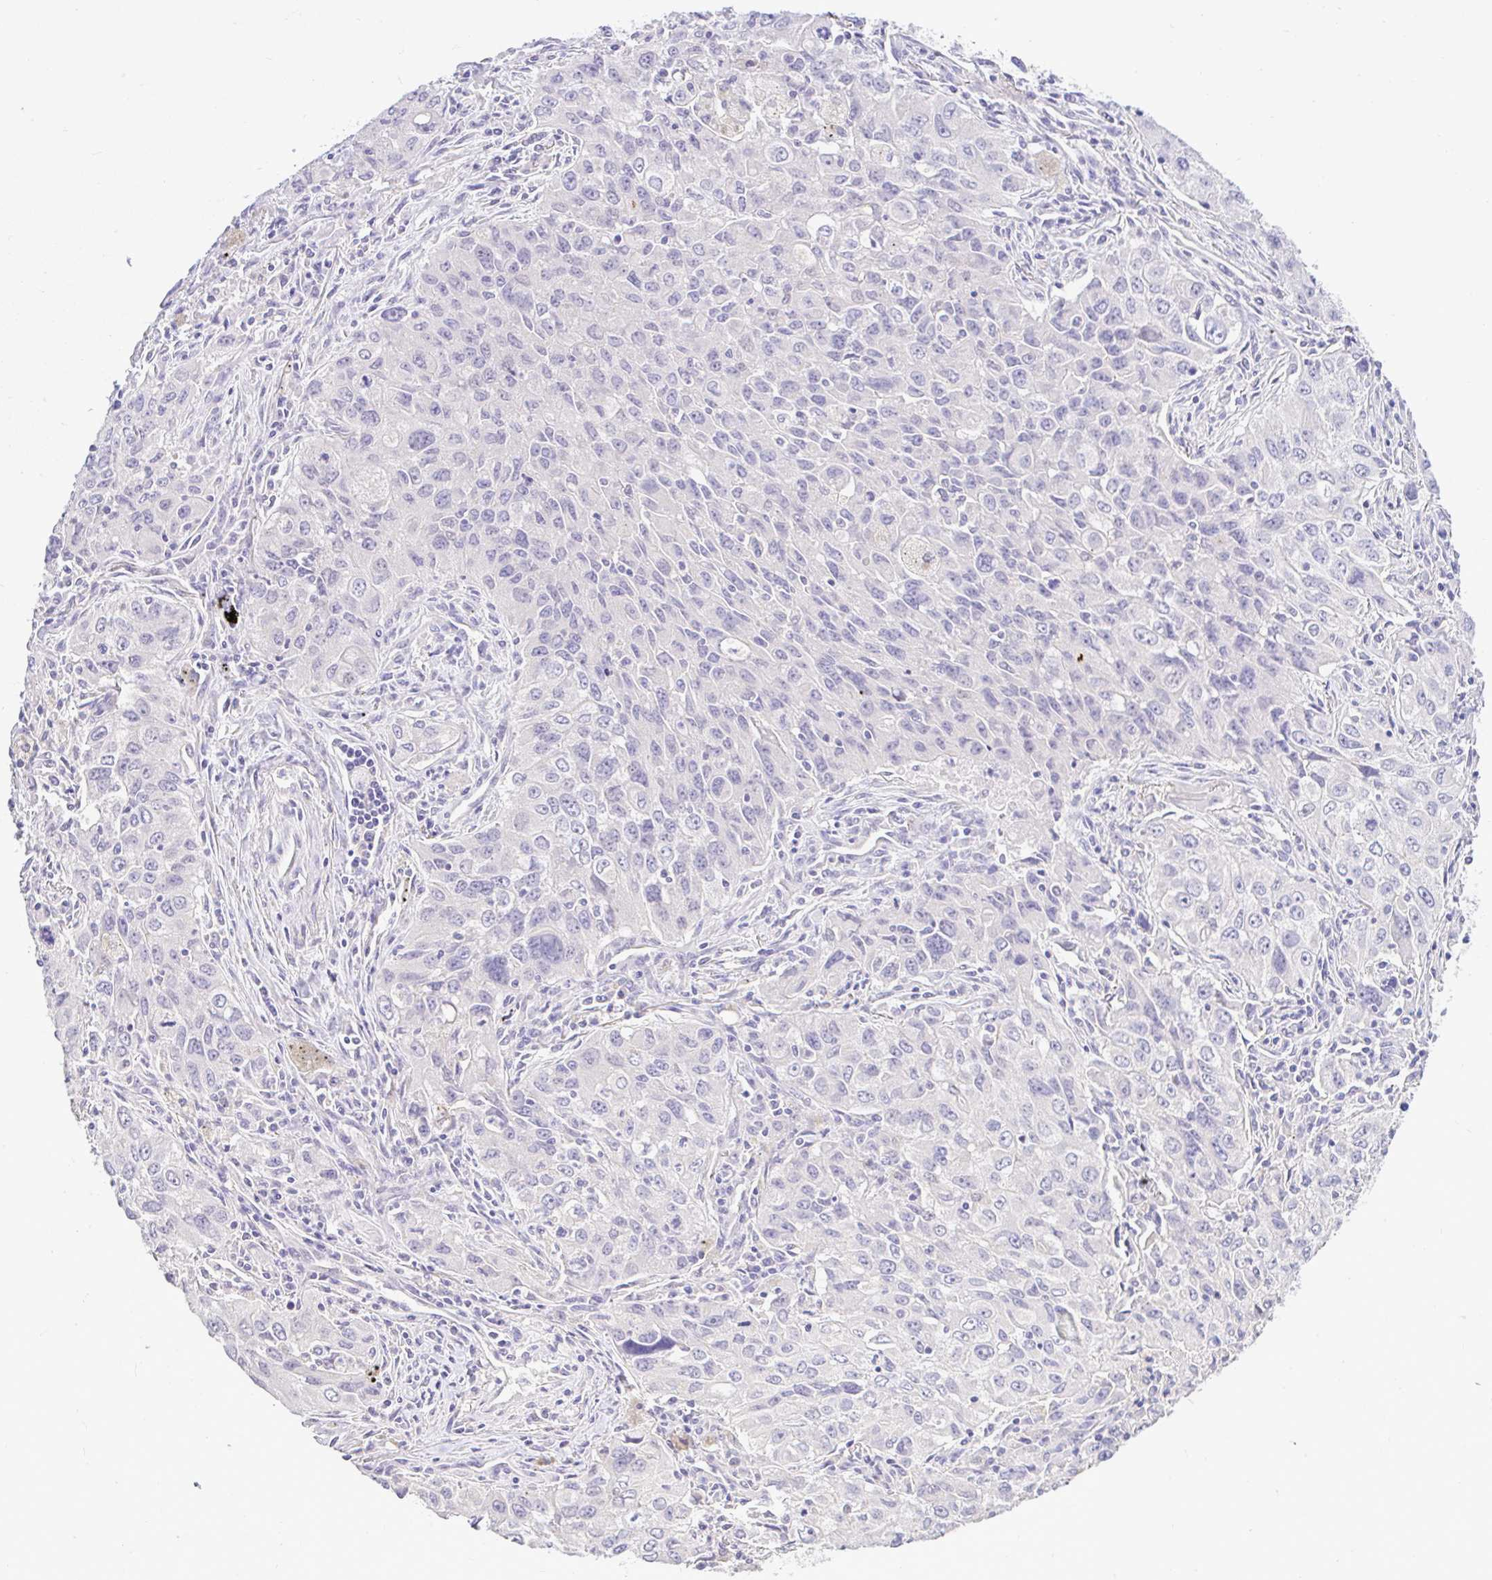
{"staining": {"intensity": "negative", "quantity": "none", "location": "none"}, "tissue": "lung cancer", "cell_type": "Tumor cells", "image_type": "cancer", "snomed": [{"axis": "morphology", "description": "Adenocarcinoma, NOS"}, {"axis": "morphology", "description": "Adenocarcinoma, metastatic, NOS"}, {"axis": "topography", "description": "Lymph node"}, {"axis": "topography", "description": "Lung"}], "caption": "DAB immunohistochemical staining of human lung cancer reveals no significant positivity in tumor cells.", "gene": "CTU1", "patient": {"sex": "female", "age": 42}}